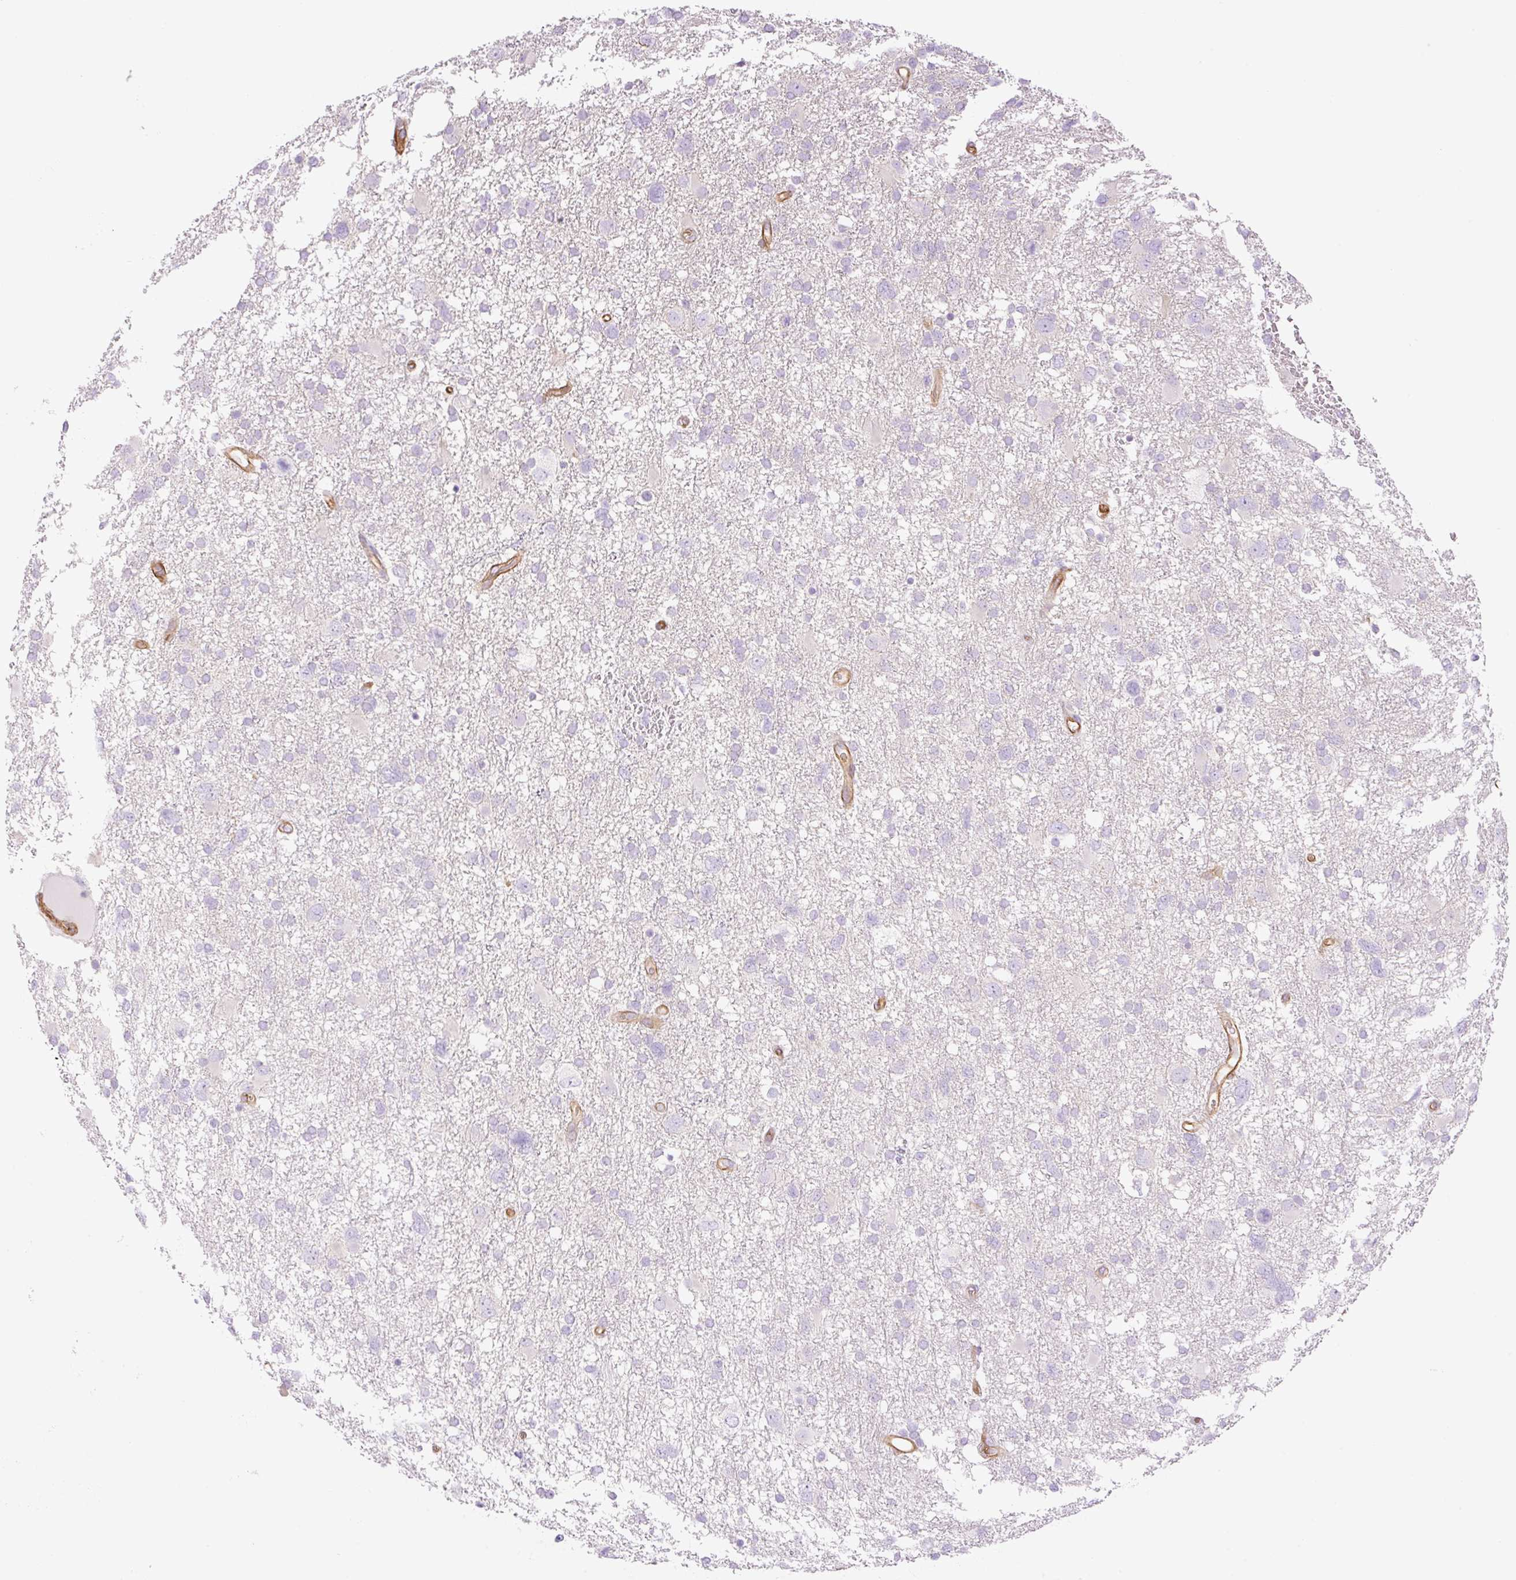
{"staining": {"intensity": "negative", "quantity": "none", "location": "none"}, "tissue": "glioma", "cell_type": "Tumor cells", "image_type": "cancer", "snomed": [{"axis": "morphology", "description": "Glioma, malignant, High grade"}, {"axis": "topography", "description": "Brain"}], "caption": "Tumor cells show no significant staining in high-grade glioma (malignant).", "gene": "EHD3", "patient": {"sex": "male", "age": 61}}